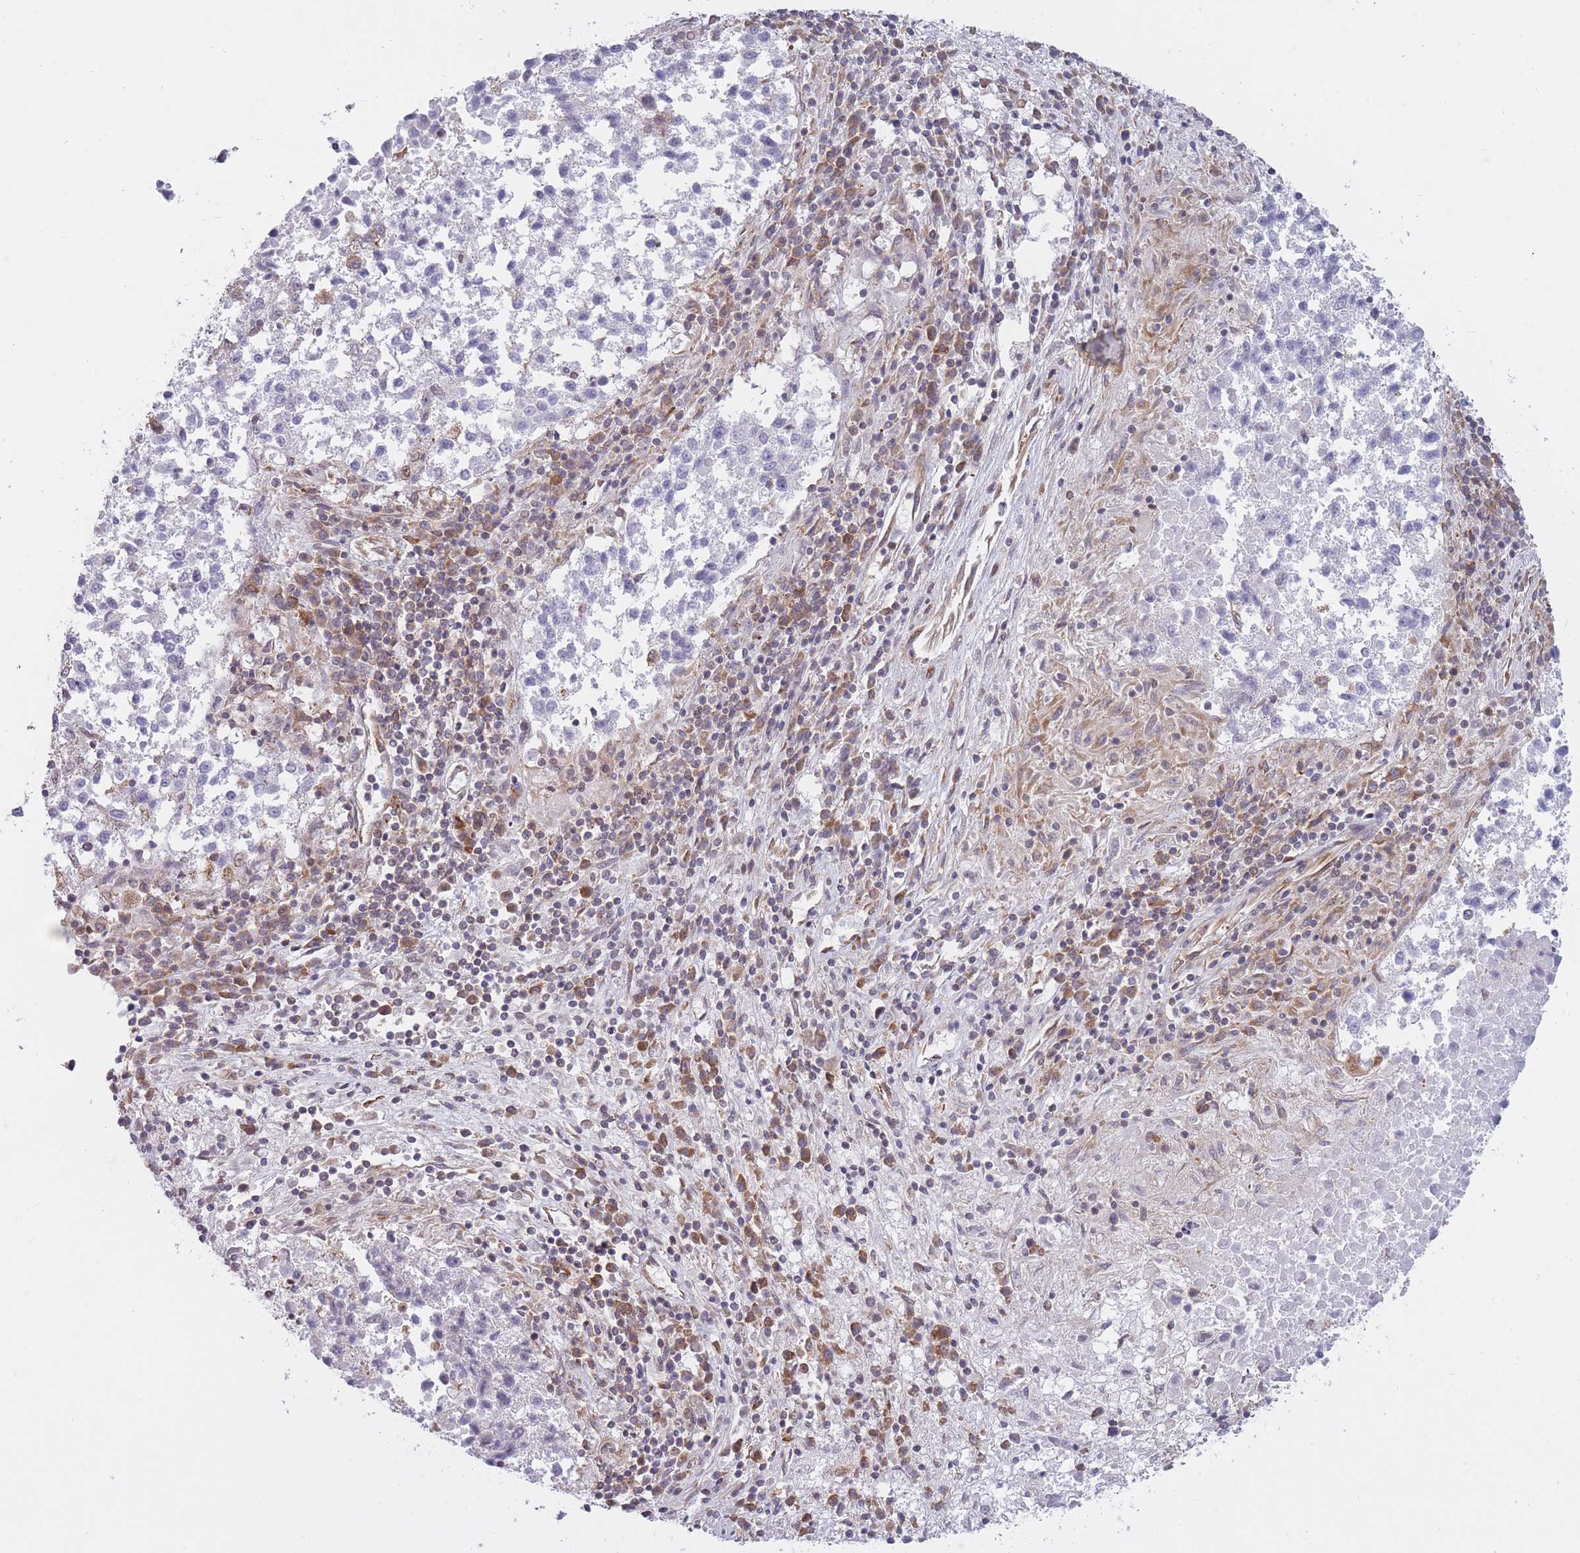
{"staining": {"intensity": "negative", "quantity": "none", "location": "none"}, "tissue": "lung cancer", "cell_type": "Tumor cells", "image_type": "cancer", "snomed": [{"axis": "morphology", "description": "Squamous cell carcinoma, NOS"}, {"axis": "topography", "description": "Lung"}], "caption": "IHC micrograph of human lung cancer stained for a protein (brown), which displays no expression in tumor cells.", "gene": "CCDC124", "patient": {"sex": "male", "age": 73}}